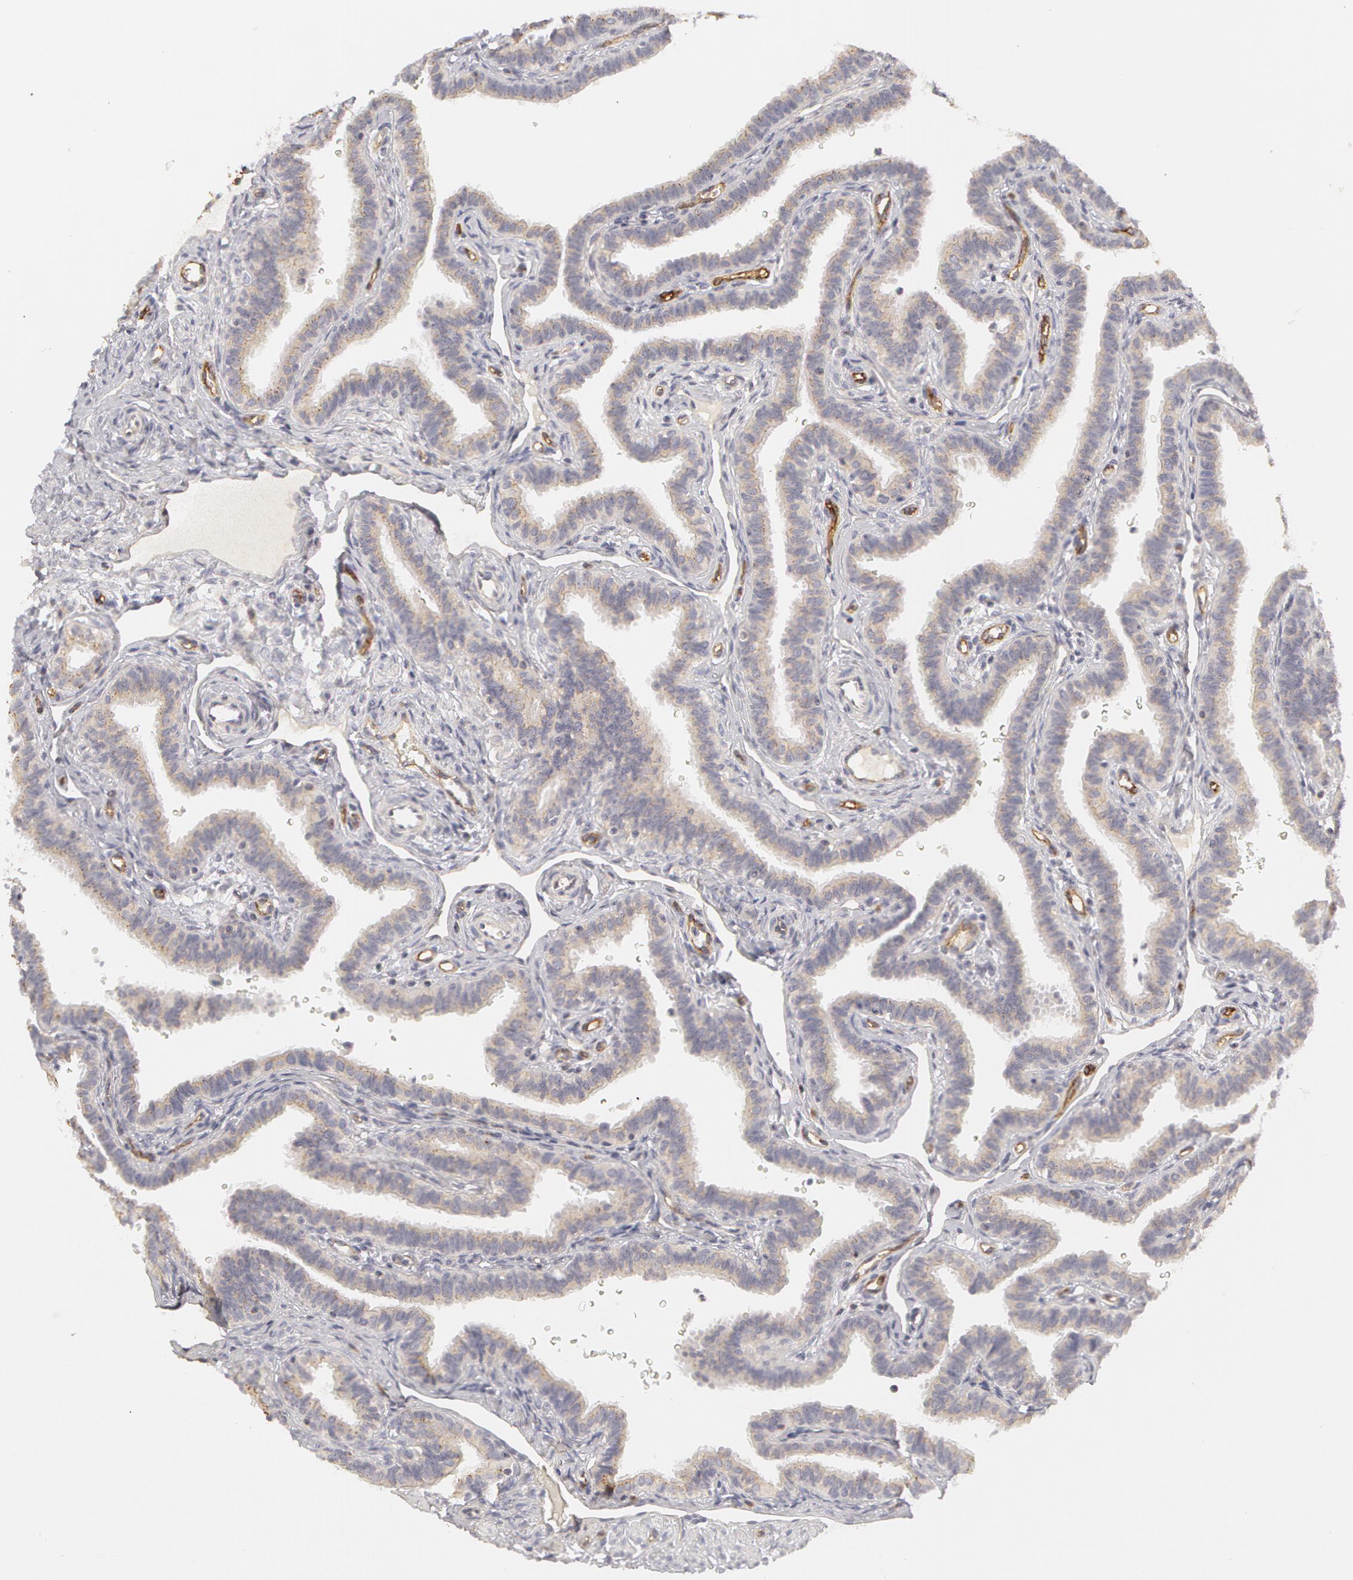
{"staining": {"intensity": "weak", "quantity": "25%-75%", "location": "cytoplasmic/membranous"}, "tissue": "fallopian tube", "cell_type": "Glandular cells", "image_type": "normal", "snomed": [{"axis": "morphology", "description": "Normal tissue, NOS"}, {"axis": "topography", "description": "Fallopian tube"}], "caption": "Protein expression analysis of unremarkable human fallopian tube reveals weak cytoplasmic/membranous staining in approximately 25%-75% of glandular cells. (IHC, brightfield microscopy, high magnification).", "gene": "ABCB1", "patient": {"sex": "female", "age": 32}}